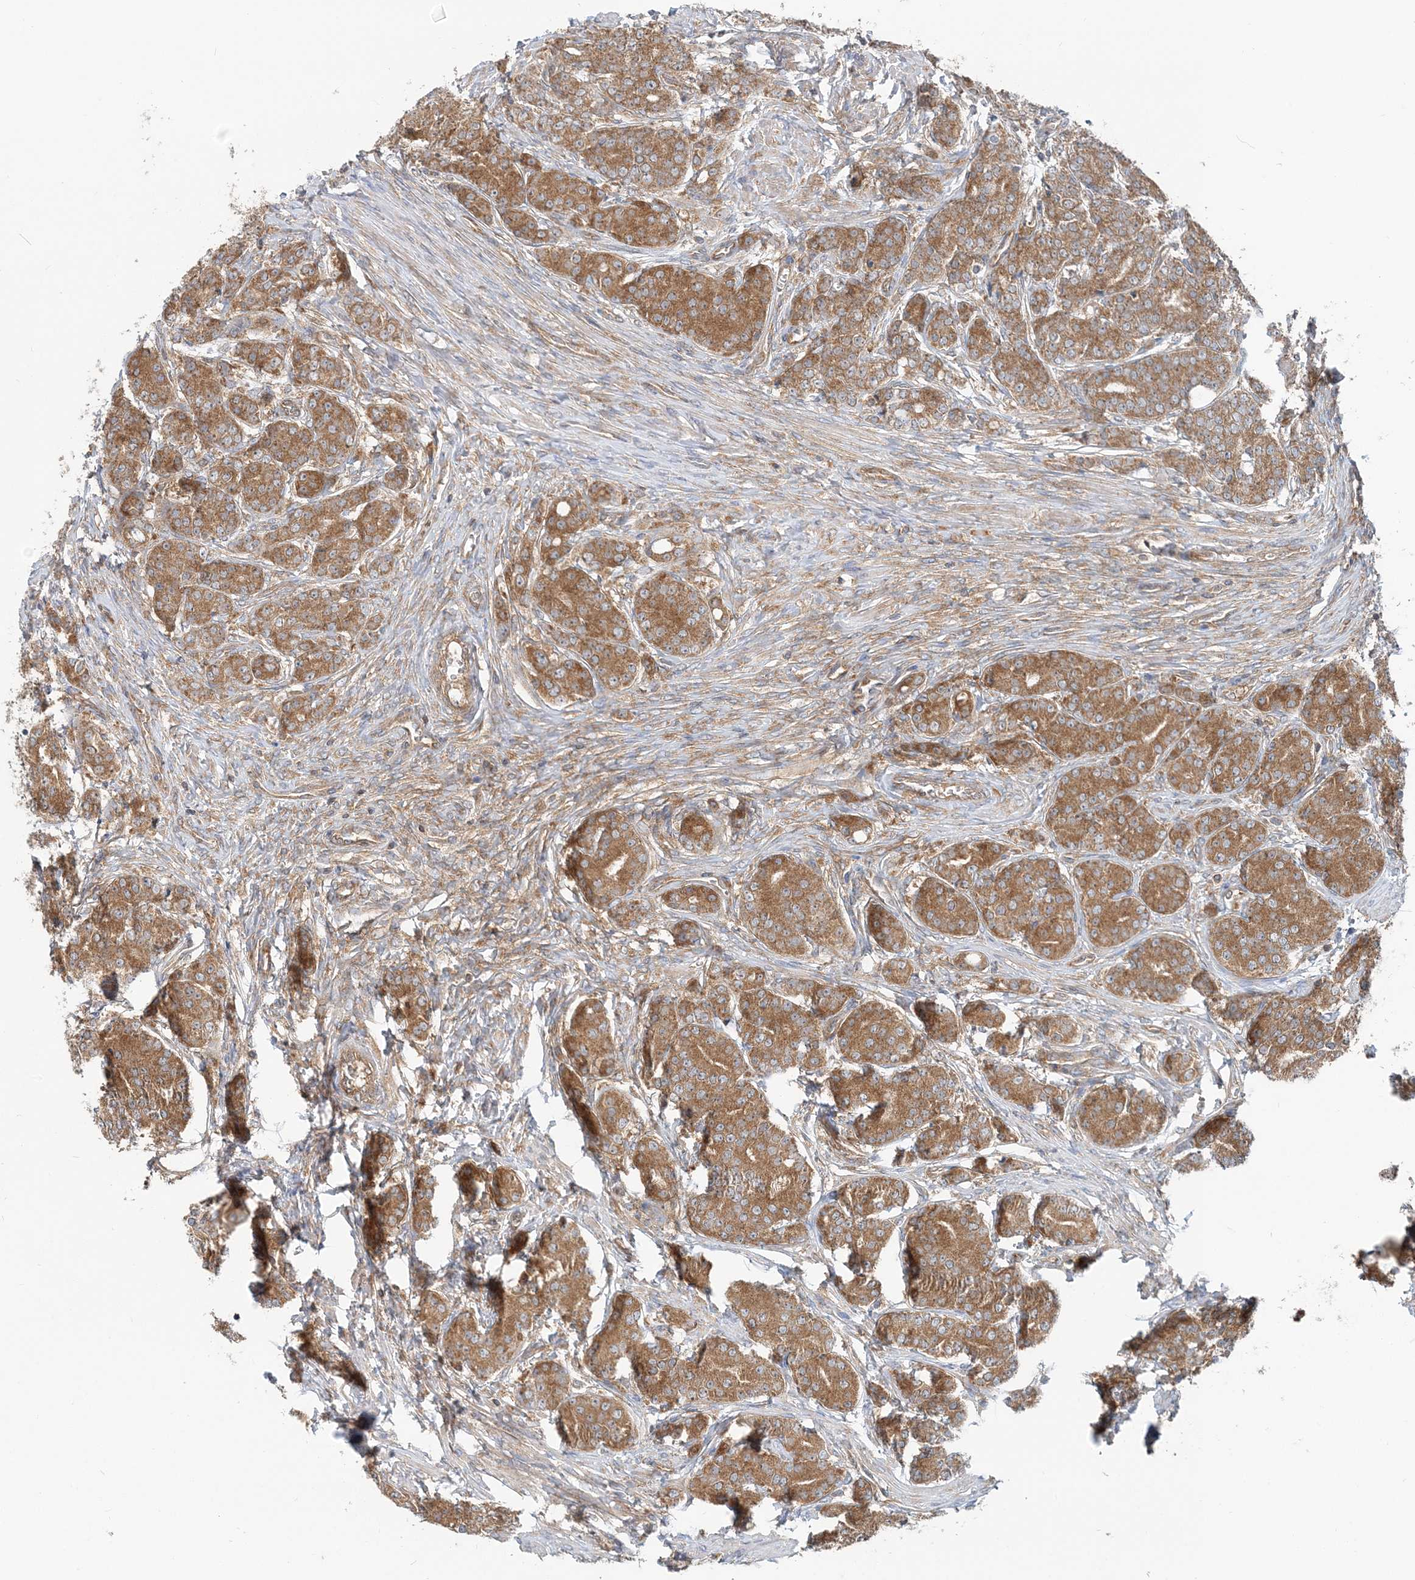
{"staining": {"intensity": "moderate", "quantity": ">75%", "location": "cytoplasmic/membranous"}, "tissue": "prostate cancer", "cell_type": "Tumor cells", "image_type": "cancer", "snomed": [{"axis": "morphology", "description": "Adenocarcinoma, High grade"}, {"axis": "topography", "description": "Prostate"}], "caption": "Immunohistochemical staining of prostate adenocarcinoma (high-grade) exhibits medium levels of moderate cytoplasmic/membranous expression in about >75% of tumor cells.", "gene": "MOB4", "patient": {"sex": "male", "age": 62}}